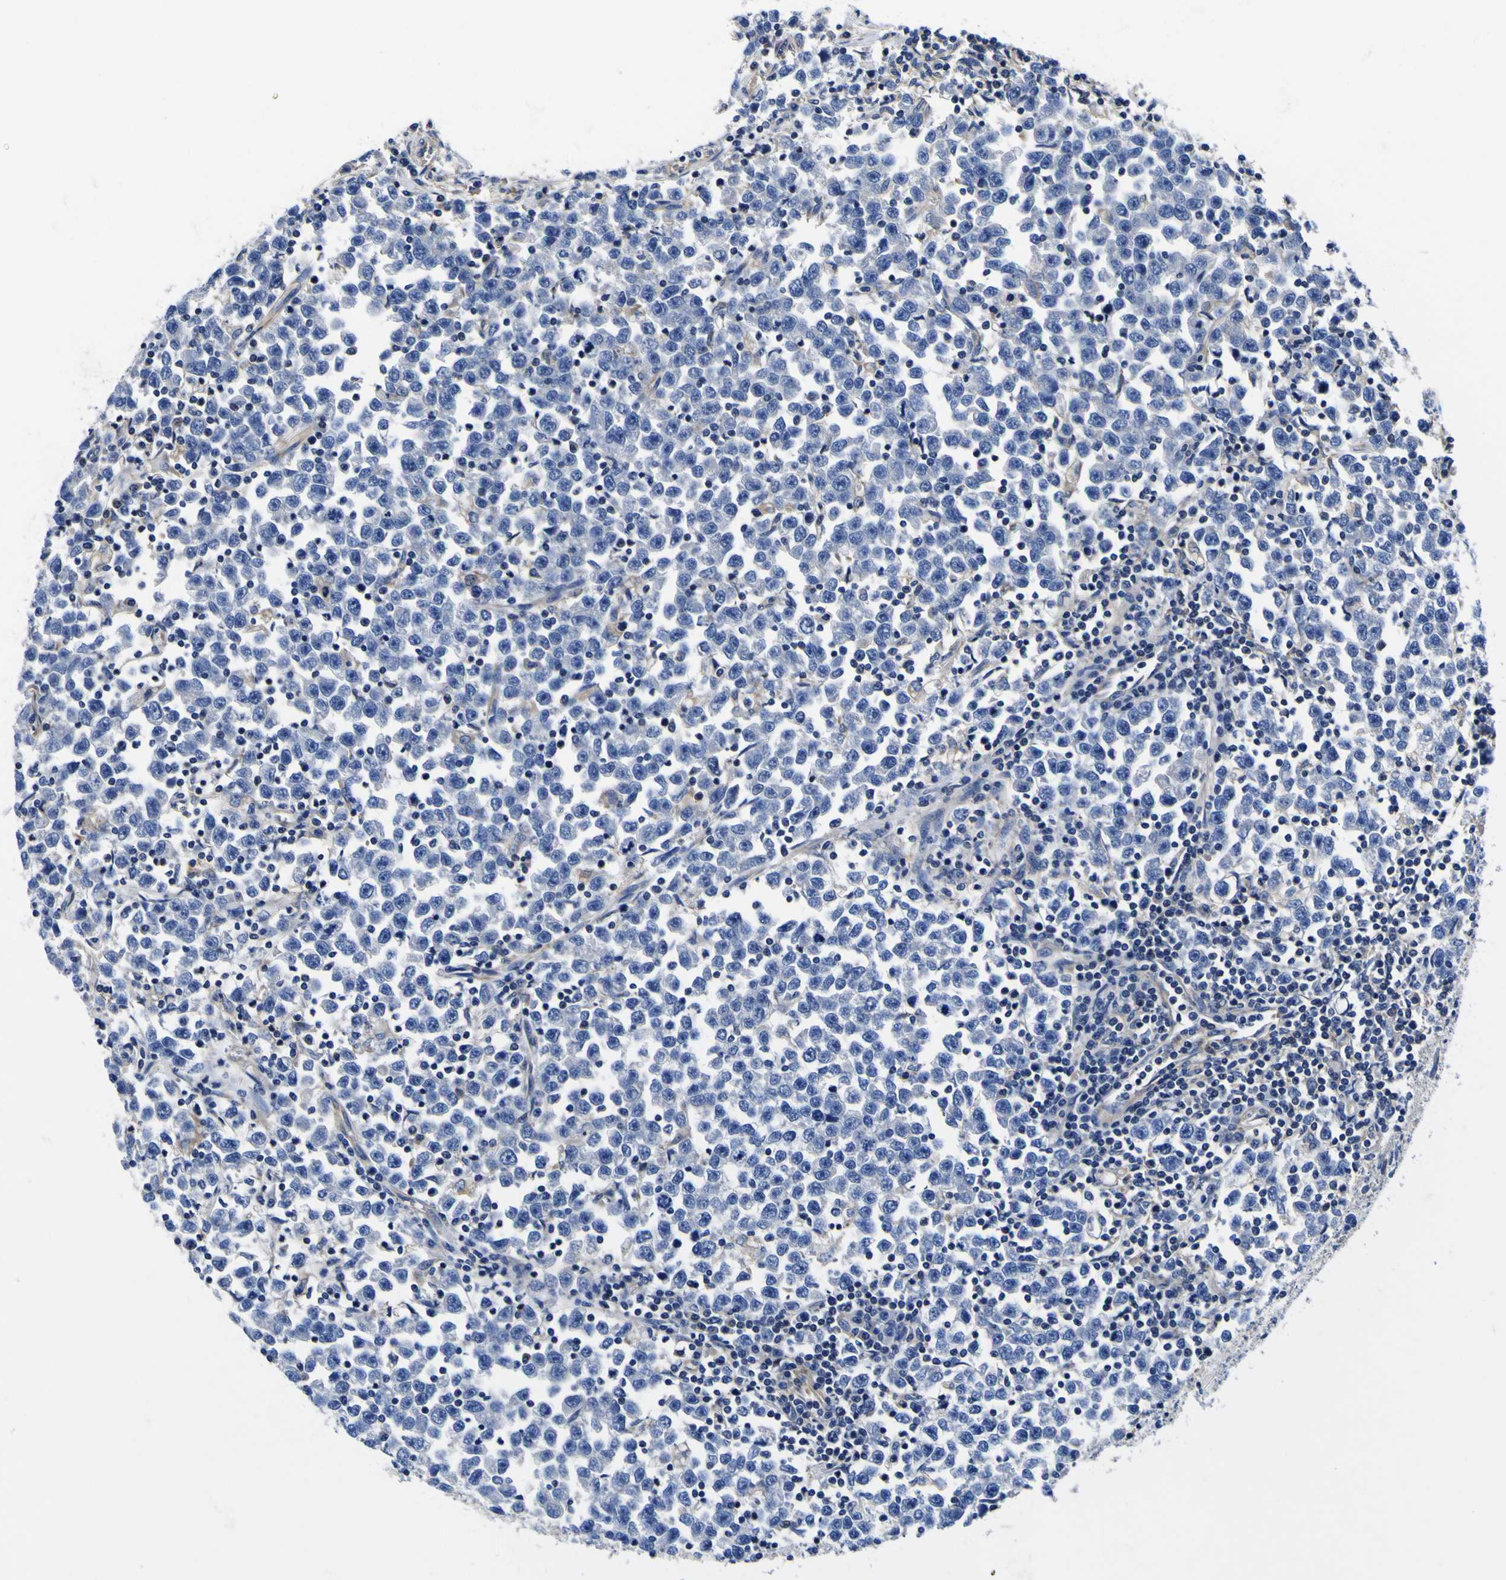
{"staining": {"intensity": "negative", "quantity": "none", "location": "none"}, "tissue": "testis cancer", "cell_type": "Tumor cells", "image_type": "cancer", "snomed": [{"axis": "morphology", "description": "Seminoma, NOS"}, {"axis": "topography", "description": "Testis"}], "caption": "DAB immunohistochemical staining of testis cancer (seminoma) shows no significant positivity in tumor cells. Nuclei are stained in blue.", "gene": "VASN", "patient": {"sex": "male", "age": 43}}